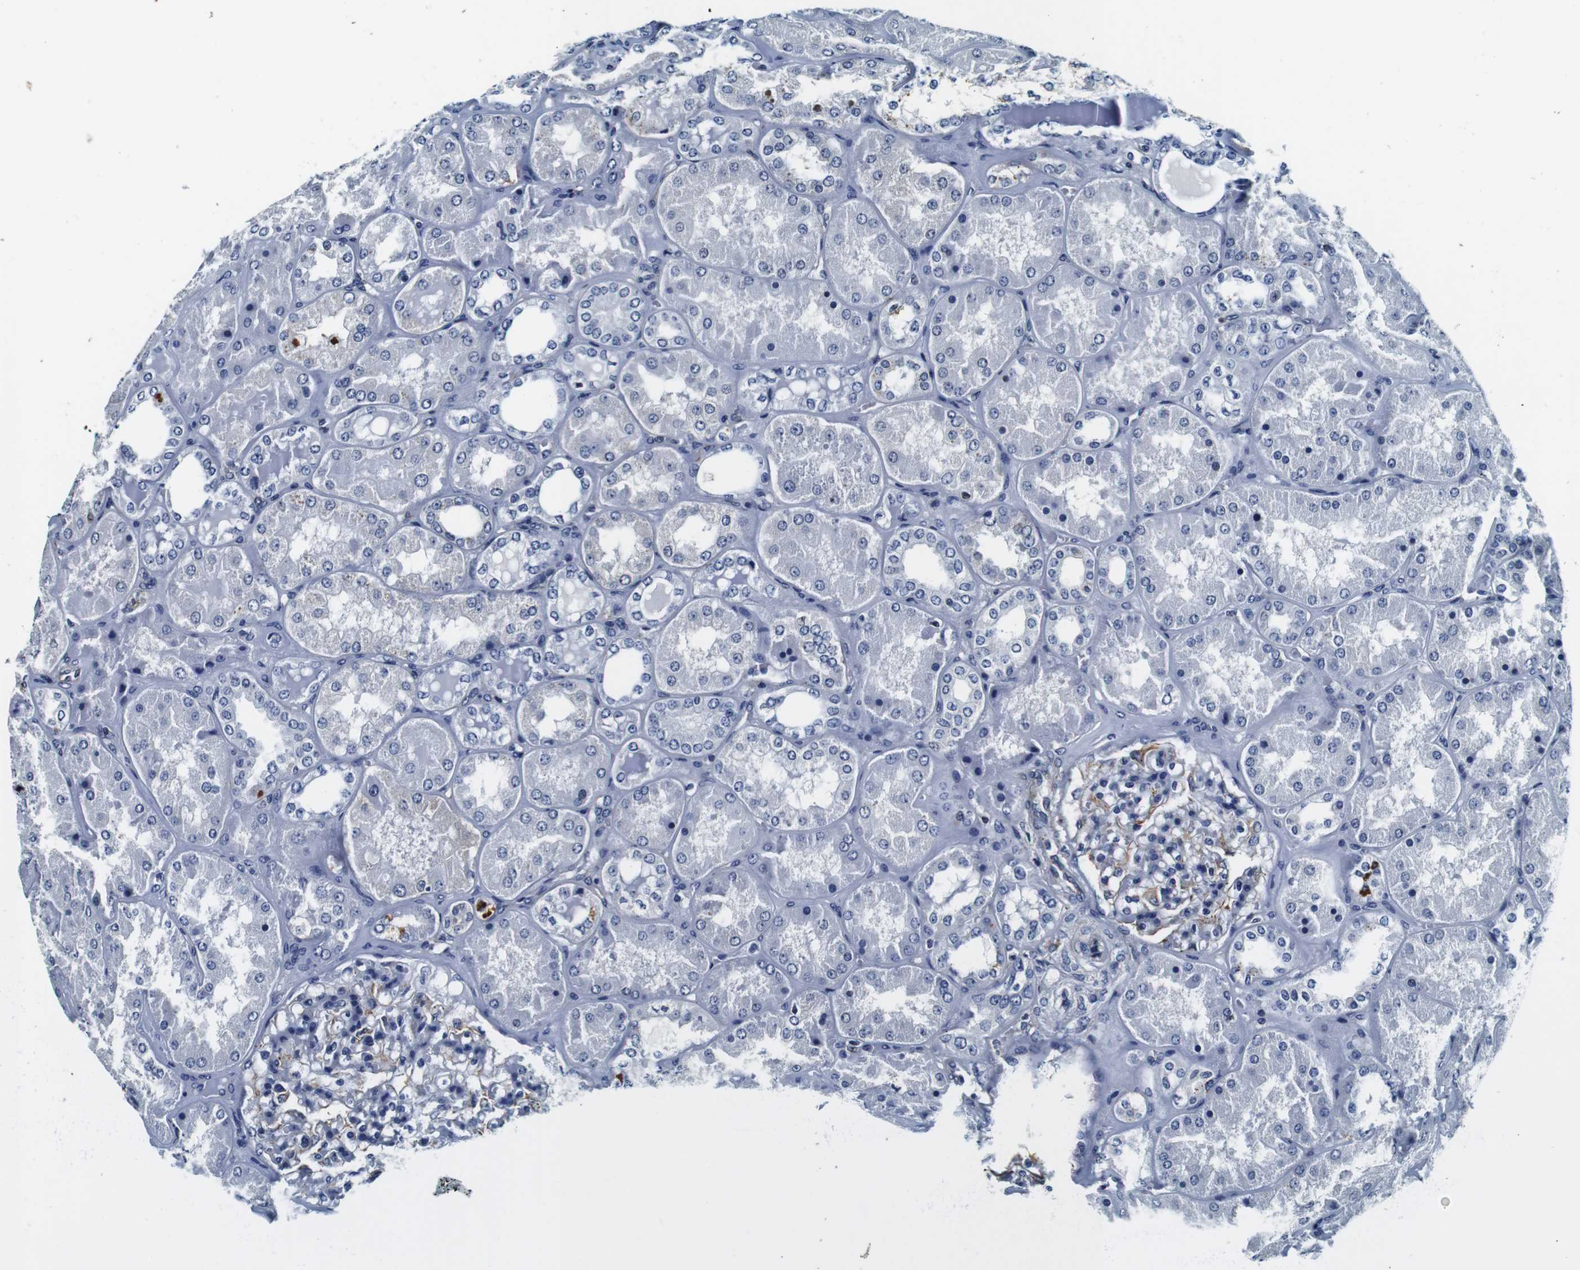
{"staining": {"intensity": "moderate", "quantity": "25%-75%", "location": "cytoplasmic/membranous"}, "tissue": "kidney", "cell_type": "Cells in glomeruli", "image_type": "normal", "snomed": [{"axis": "morphology", "description": "Normal tissue, NOS"}, {"axis": "topography", "description": "Kidney"}], "caption": "Protein expression analysis of benign human kidney reveals moderate cytoplasmic/membranous expression in approximately 25%-75% of cells in glomeruli.", "gene": "GJE1", "patient": {"sex": "female", "age": 56}}